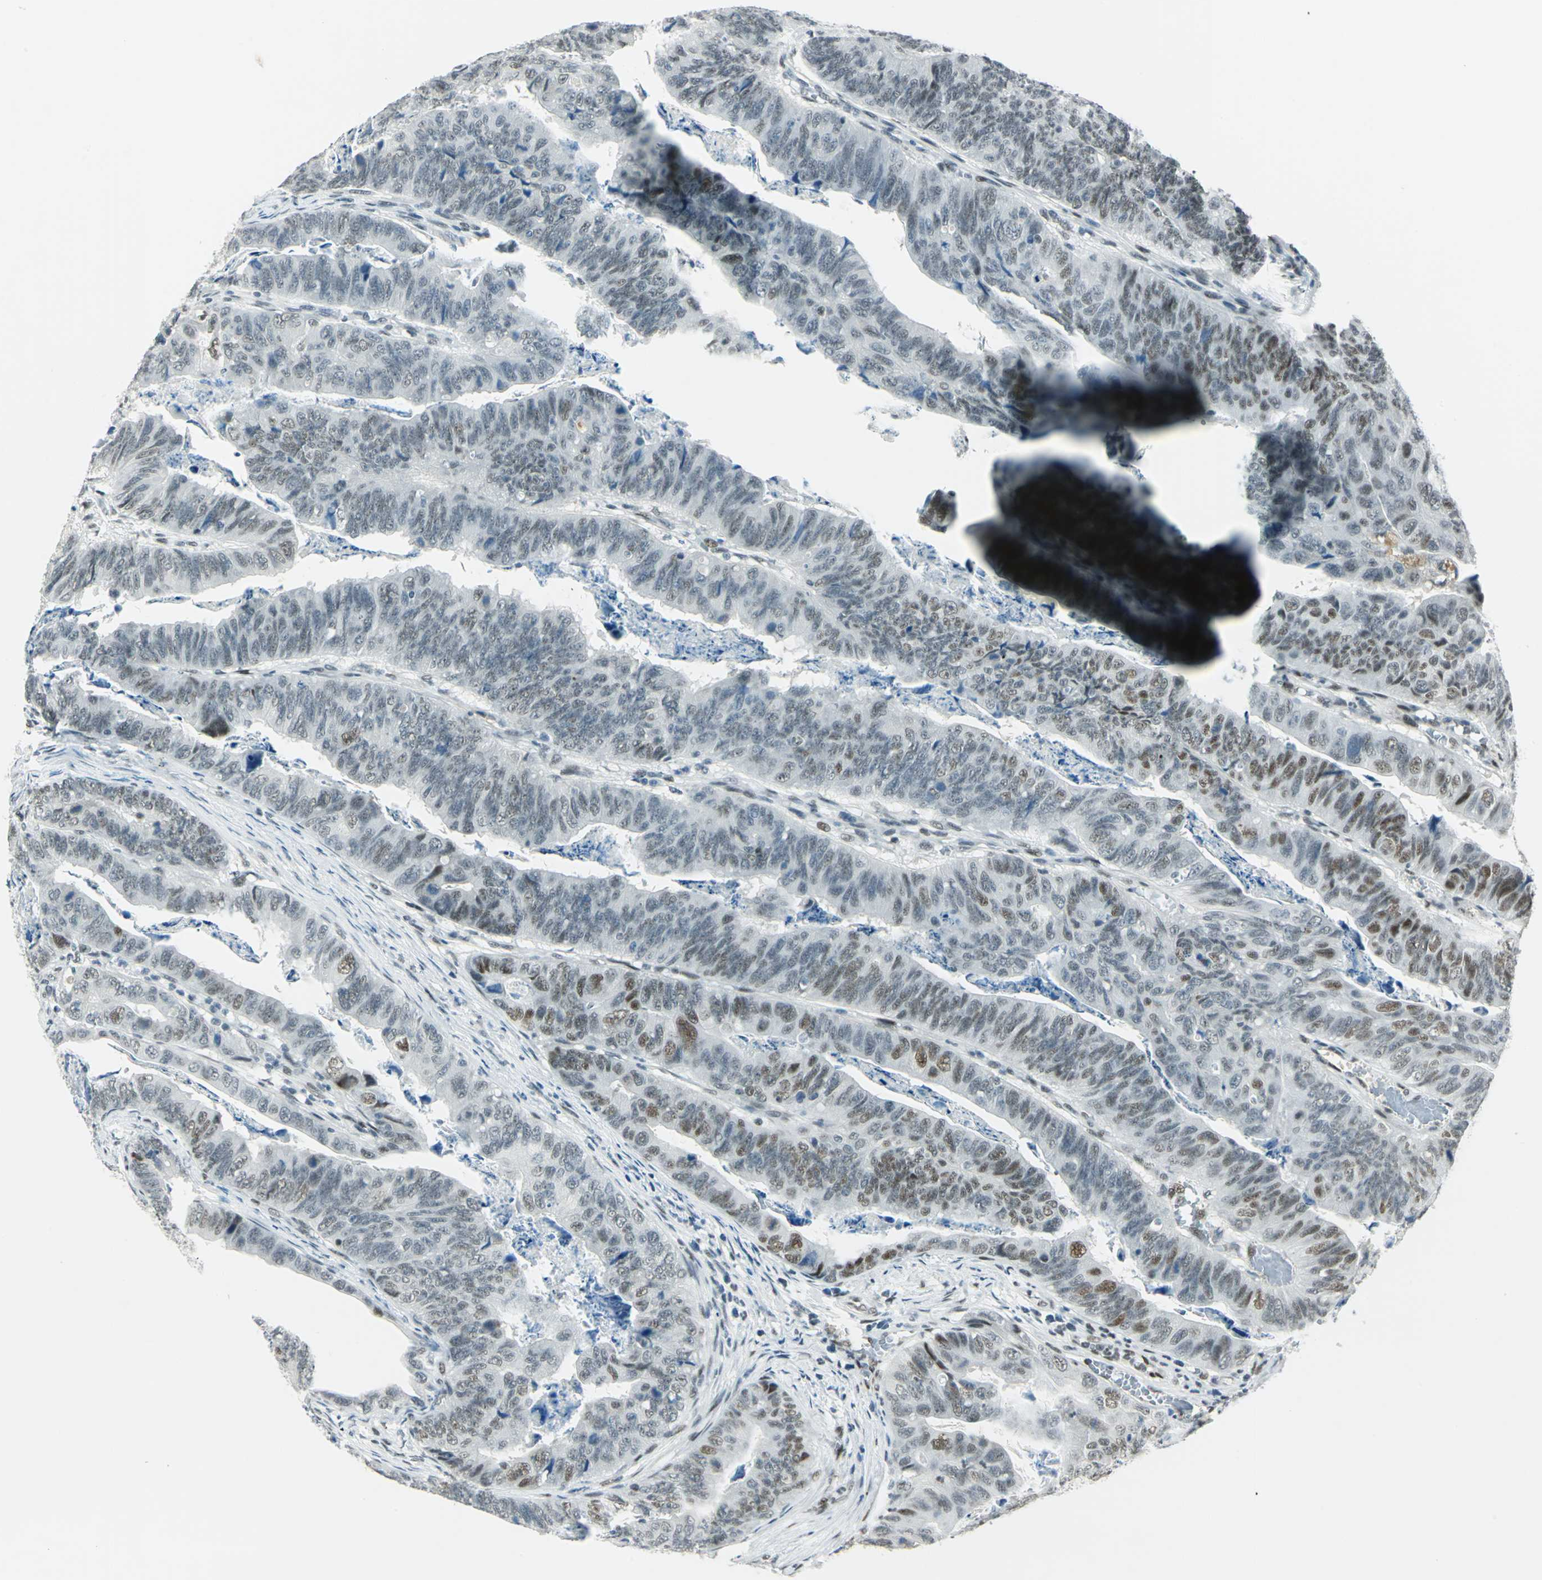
{"staining": {"intensity": "weak", "quantity": "<25%", "location": "nuclear"}, "tissue": "stomach cancer", "cell_type": "Tumor cells", "image_type": "cancer", "snomed": [{"axis": "morphology", "description": "Adenocarcinoma, NOS"}, {"axis": "topography", "description": "Stomach, lower"}], "caption": "The histopathology image reveals no significant positivity in tumor cells of stomach adenocarcinoma.", "gene": "MTMR10", "patient": {"sex": "male", "age": 77}}